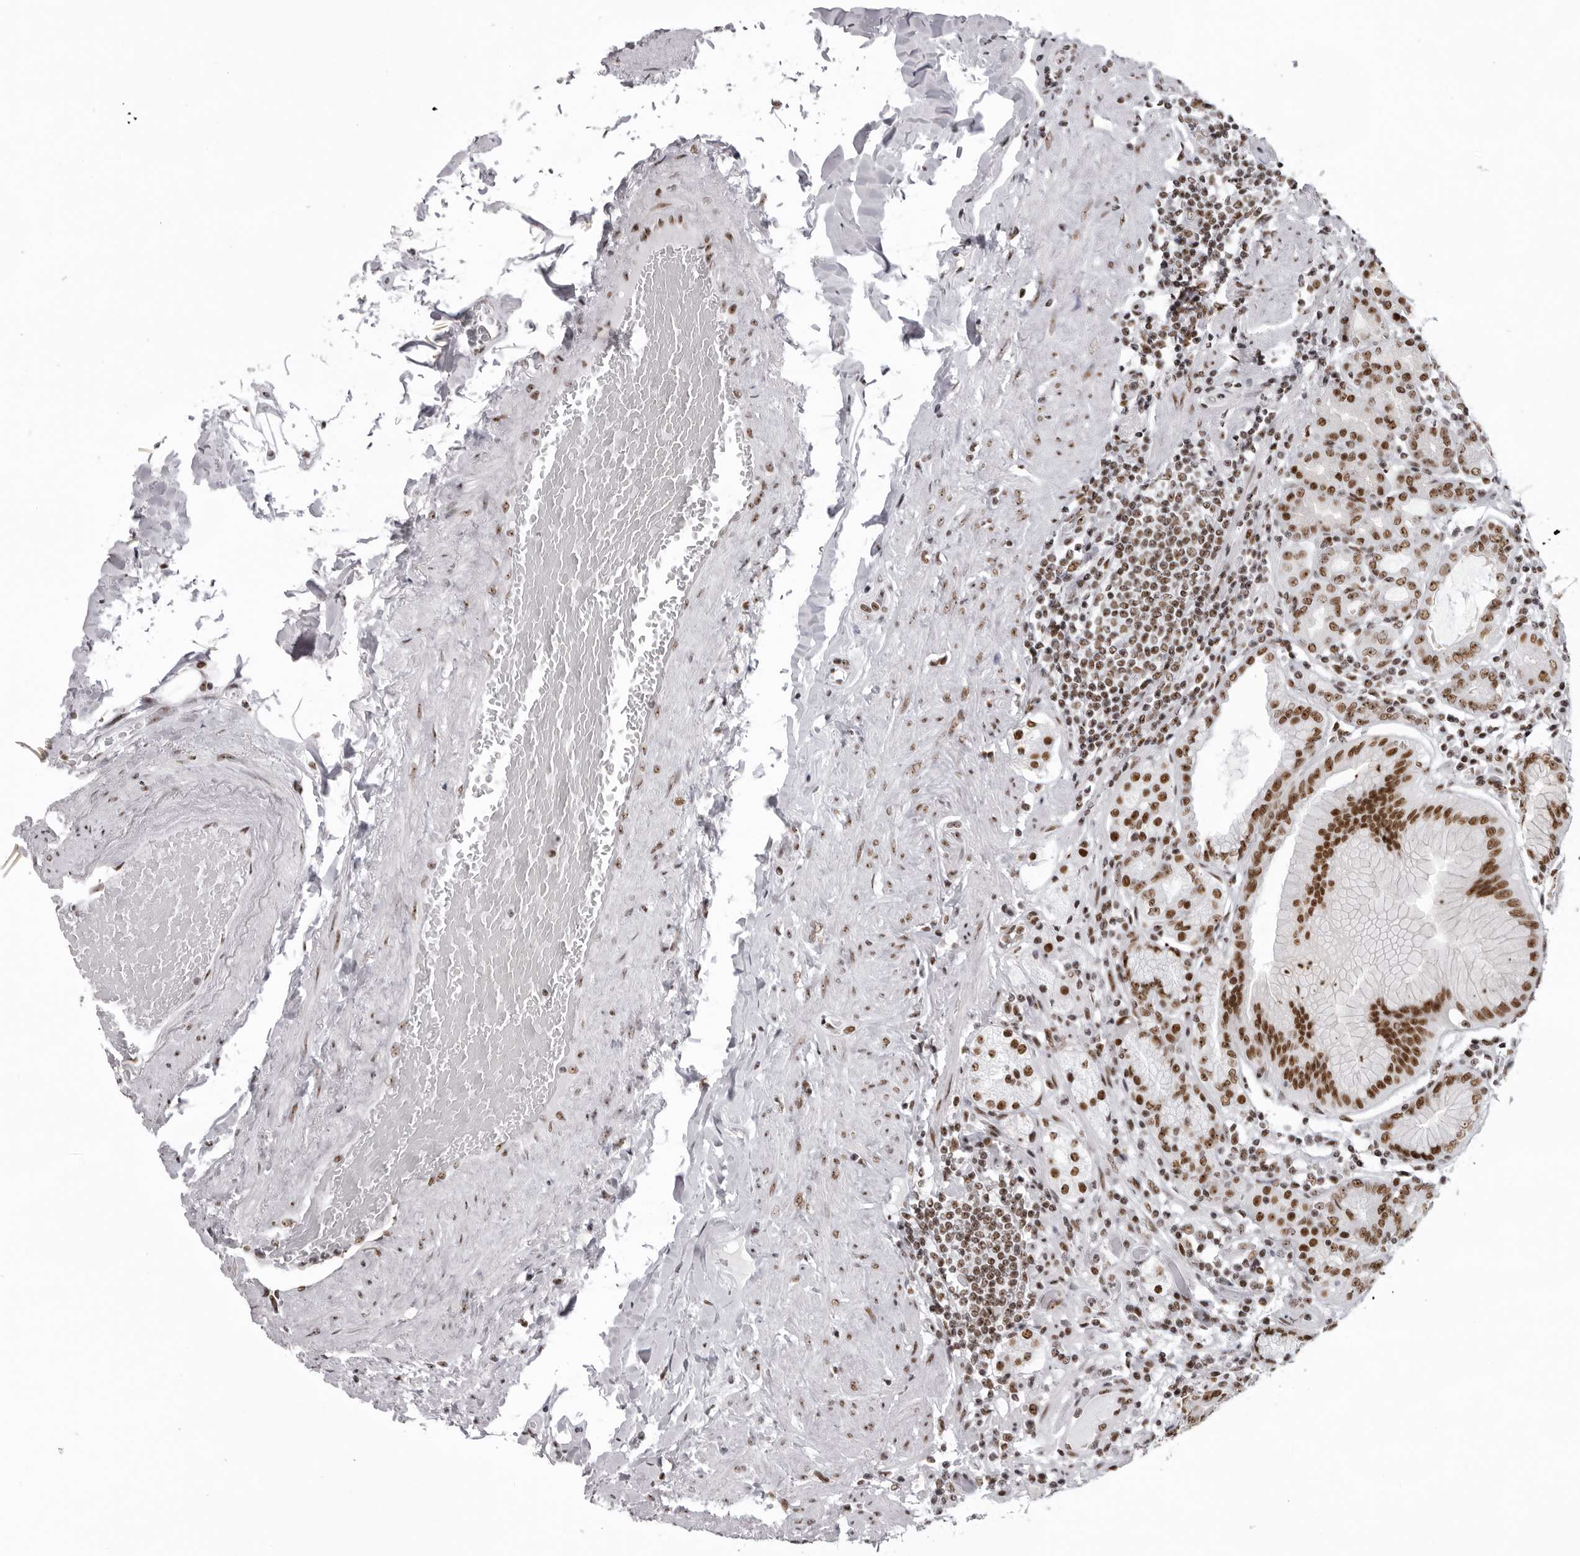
{"staining": {"intensity": "strong", "quantity": ">75%", "location": "nuclear"}, "tissue": "stomach", "cell_type": "Glandular cells", "image_type": "normal", "snomed": [{"axis": "morphology", "description": "Normal tissue, NOS"}, {"axis": "topography", "description": "Stomach, lower"}], "caption": "Immunohistochemical staining of benign stomach demonstrates strong nuclear protein staining in about >75% of glandular cells. Nuclei are stained in blue.", "gene": "DHX9", "patient": {"sex": "female", "age": 76}}